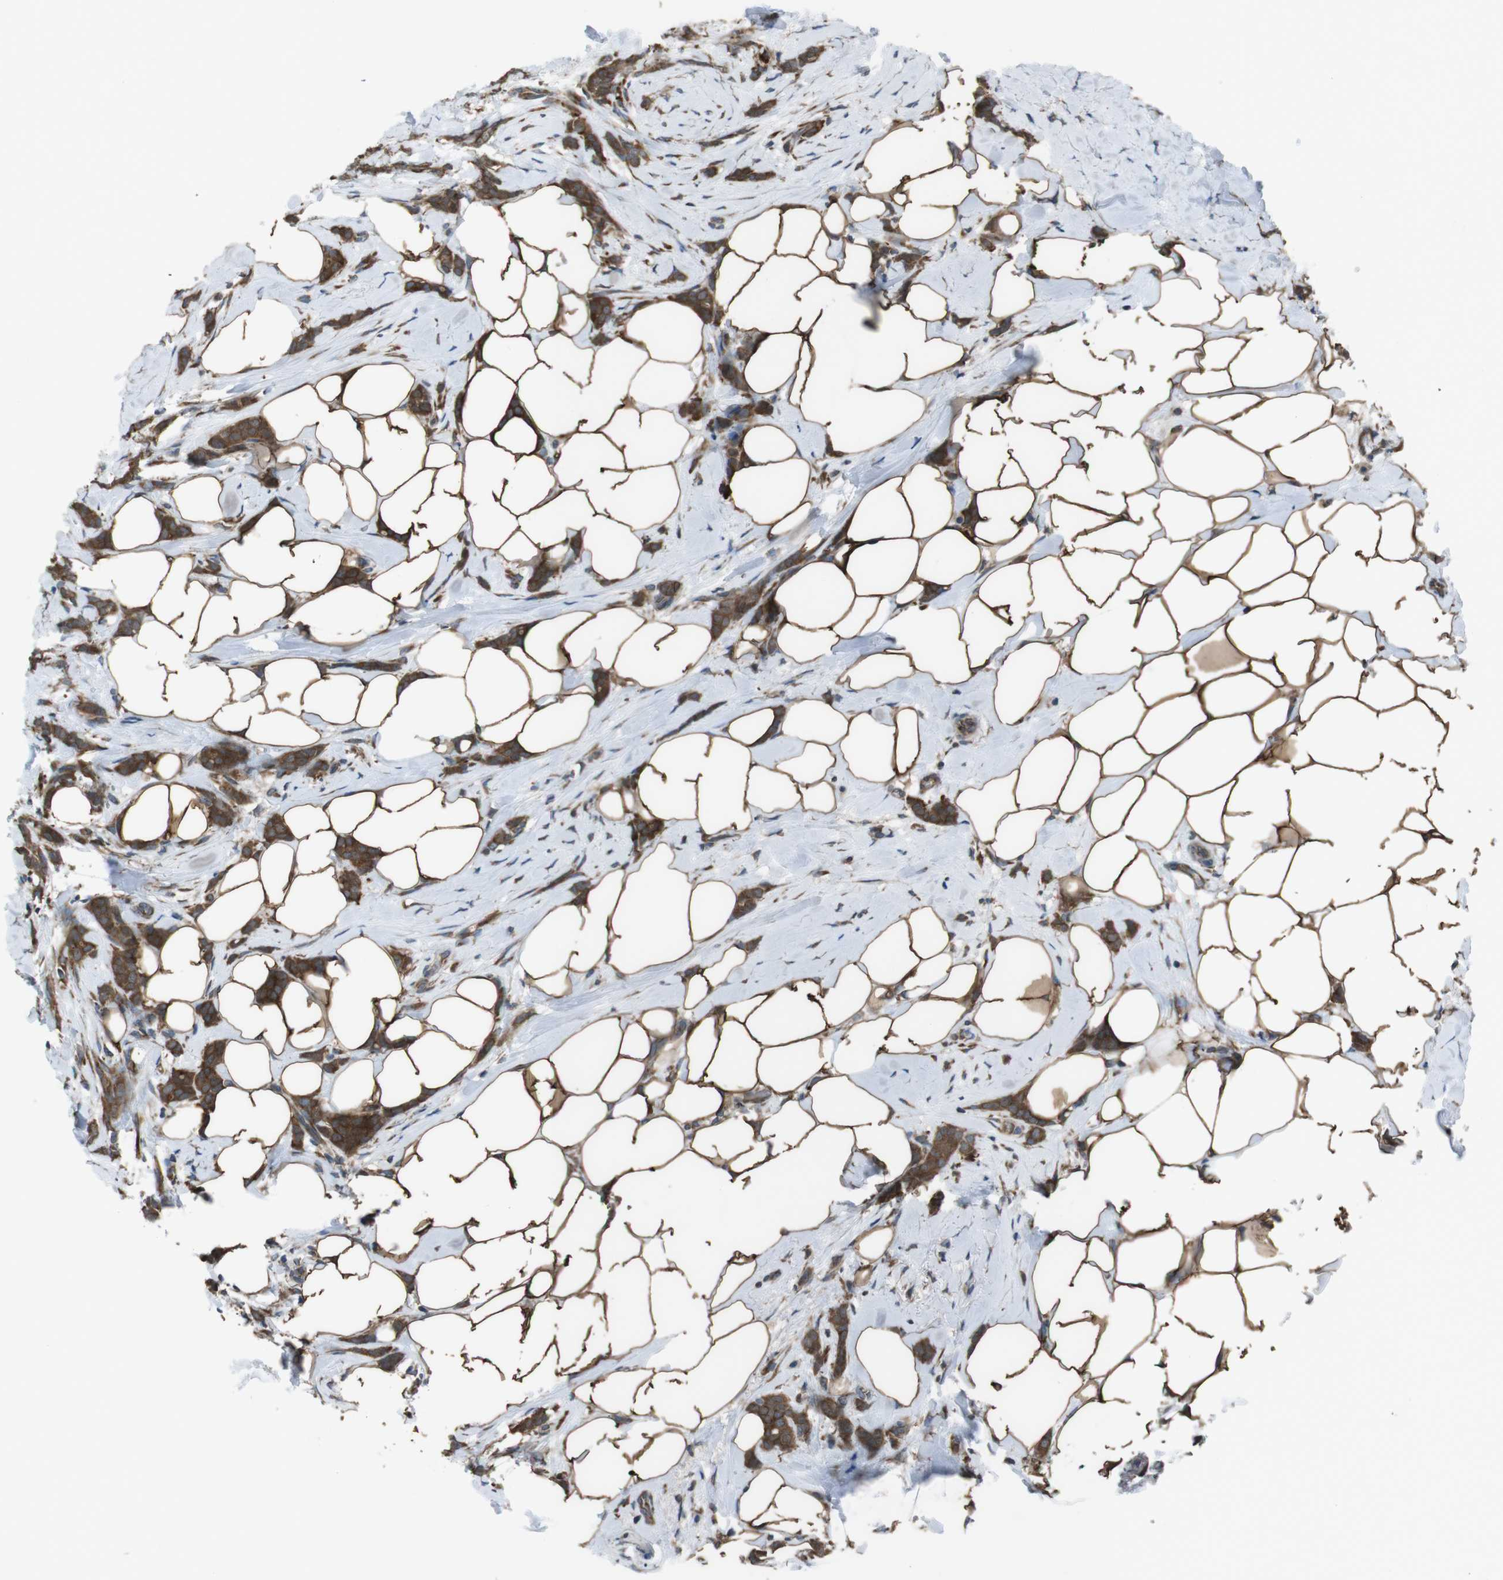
{"staining": {"intensity": "moderate", "quantity": ">75%", "location": "cytoplasmic/membranous"}, "tissue": "breast cancer", "cell_type": "Tumor cells", "image_type": "cancer", "snomed": [{"axis": "morphology", "description": "Lobular carcinoma, in situ"}, {"axis": "morphology", "description": "Lobular carcinoma"}, {"axis": "topography", "description": "Breast"}], "caption": "Lobular carcinoma (breast) stained with DAB immunohistochemistry (IHC) displays medium levels of moderate cytoplasmic/membranous staining in approximately >75% of tumor cells.", "gene": "SSR3", "patient": {"sex": "female", "age": 41}}